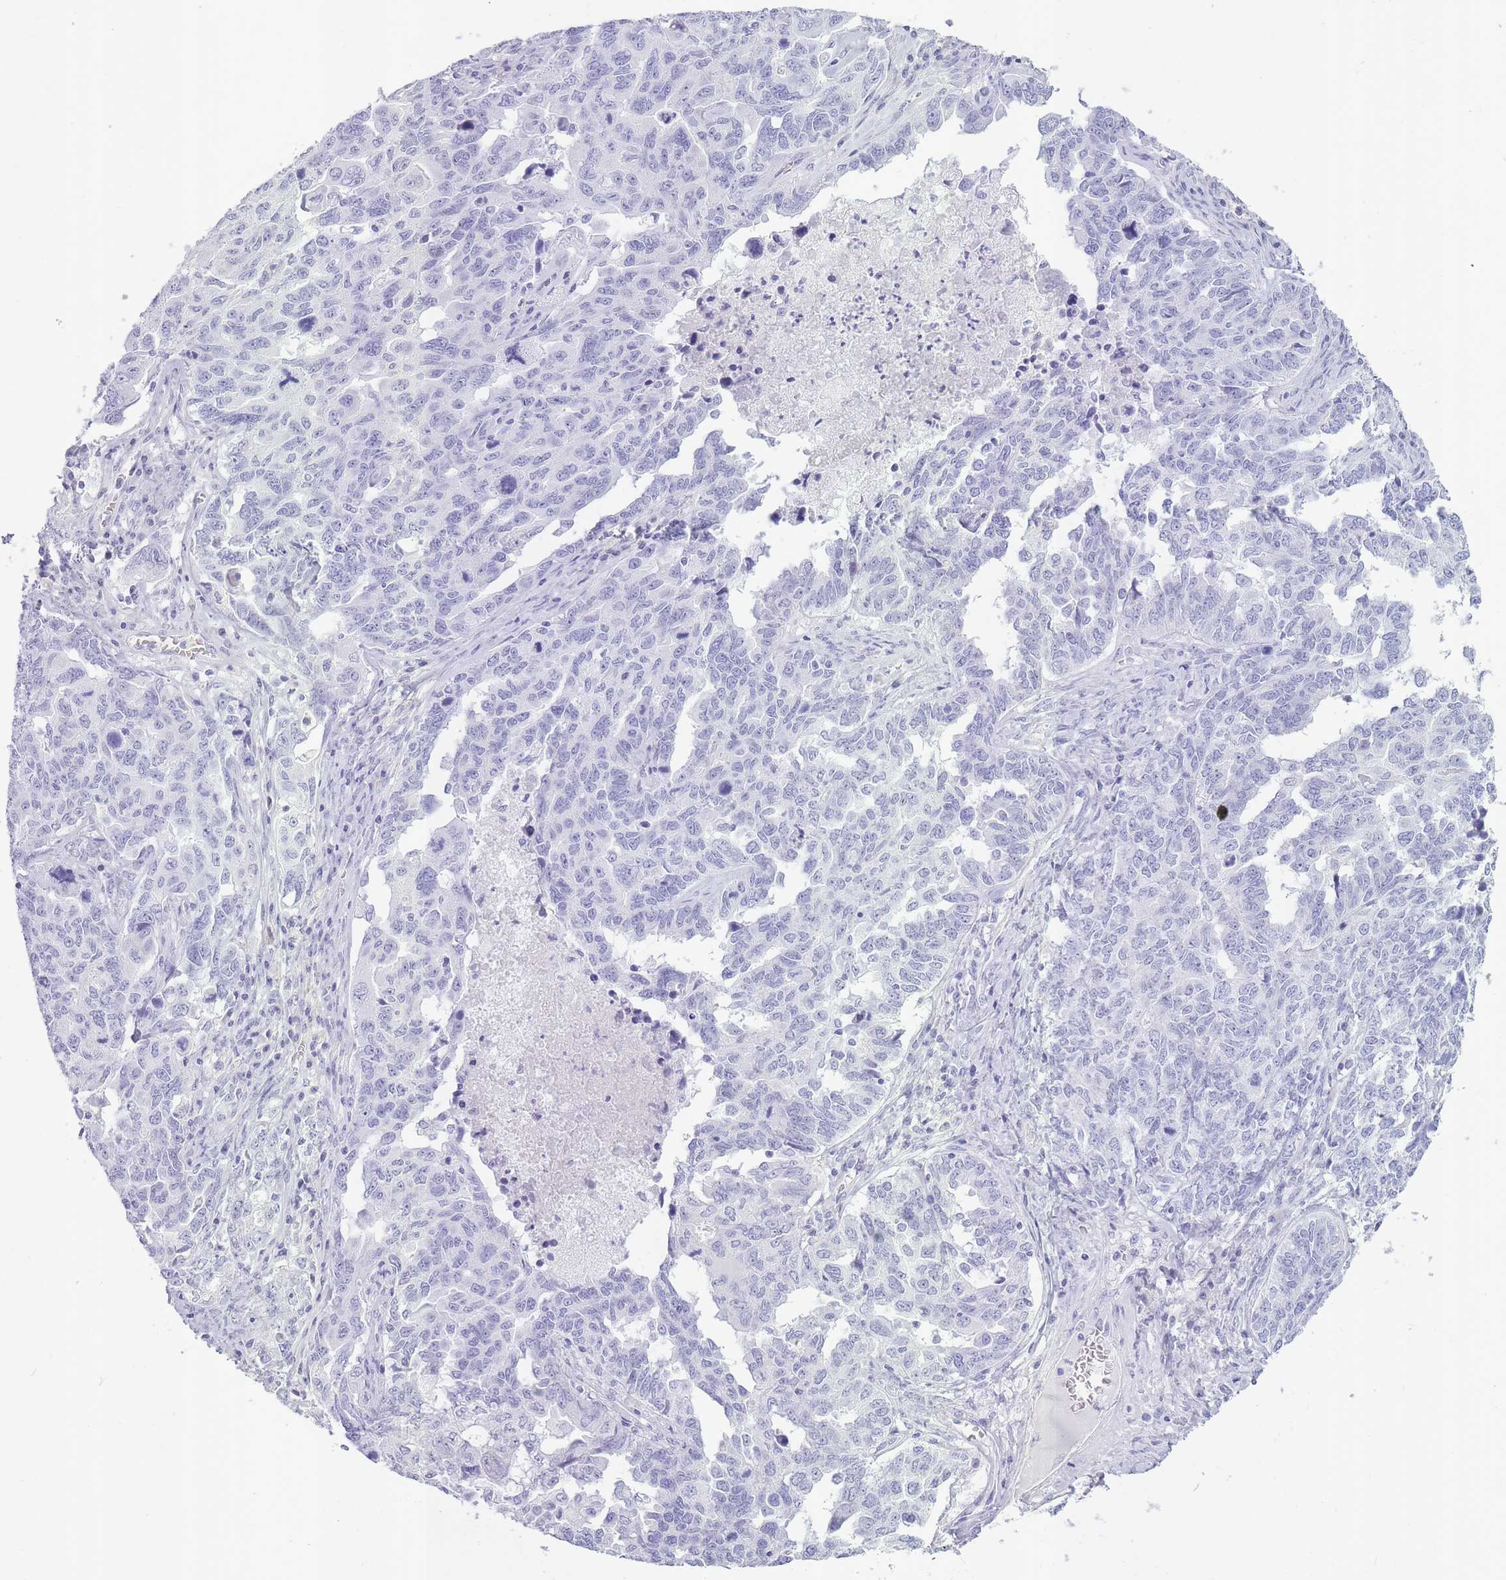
{"staining": {"intensity": "negative", "quantity": "none", "location": "none"}, "tissue": "ovarian cancer", "cell_type": "Tumor cells", "image_type": "cancer", "snomed": [{"axis": "morphology", "description": "Carcinoma, endometroid"}, {"axis": "topography", "description": "Ovary"}], "caption": "Immunohistochemical staining of human ovarian cancer (endometroid carcinoma) reveals no significant expression in tumor cells. Nuclei are stained in blue.", "gene": "INS", "patient": {"sex": "female", "age": 62}}